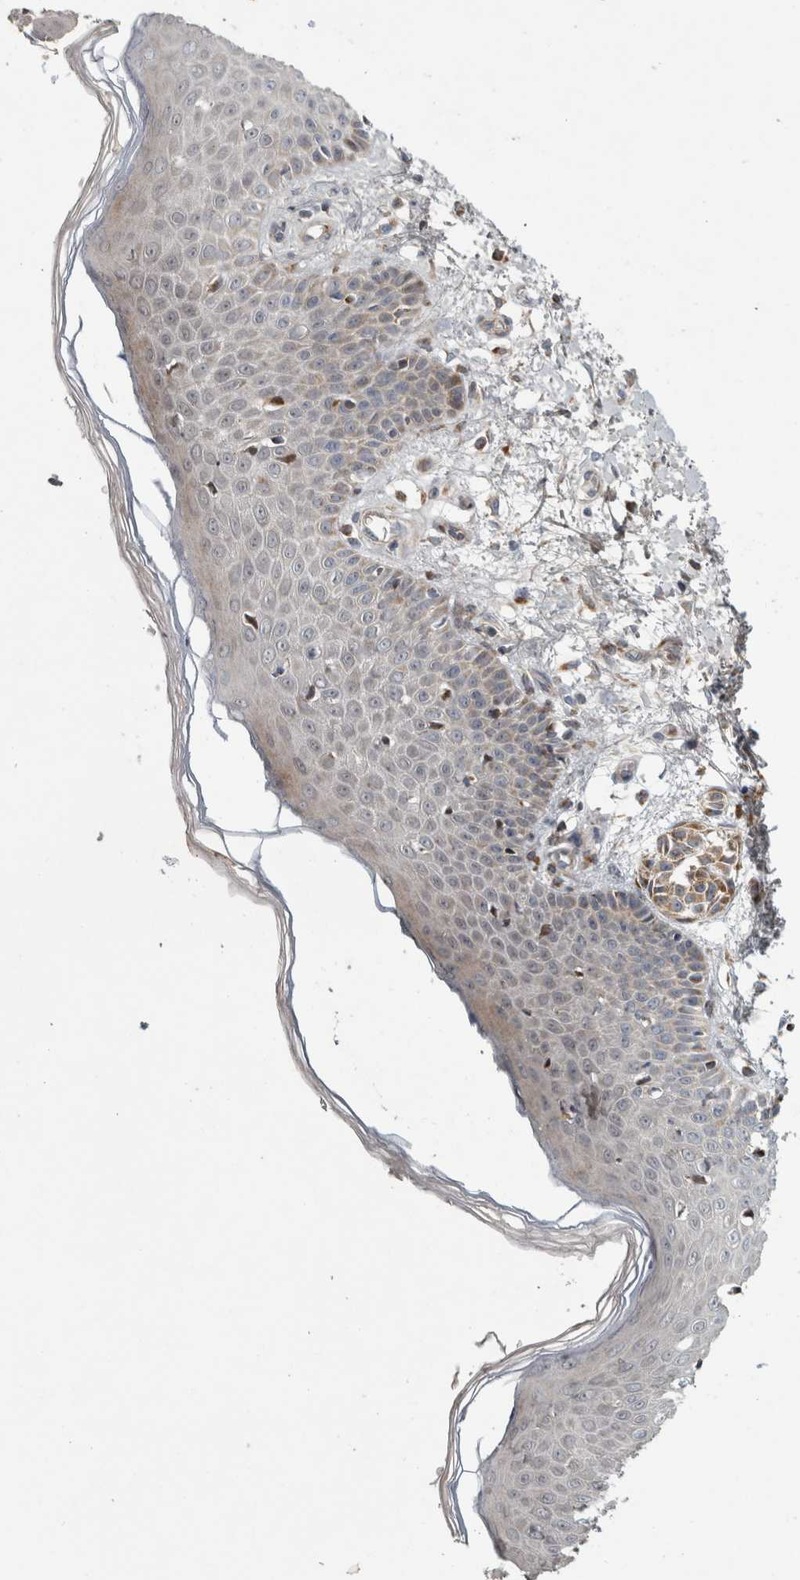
{"staining": {"intensity": "moderate", "quantity": ">75%", "location": "nuclear"}, "tissue": "skin", "cell_type": "Fibroblasts", "image_type": "normal", "snomed": [{"axis": "morphology", "description": "Normal tissue, NOS"}, {"axis": "morphology", "description": "Inflammation, NOS"}, {"axis": "topography", "description": "Skin"}], "caption": "Protein analysis of normal skin reveals moderate nuclear expression in approximately >75% of fibroblasts.", "gene": "RBM48", "patient": {"sex": "female", "age": 44}}